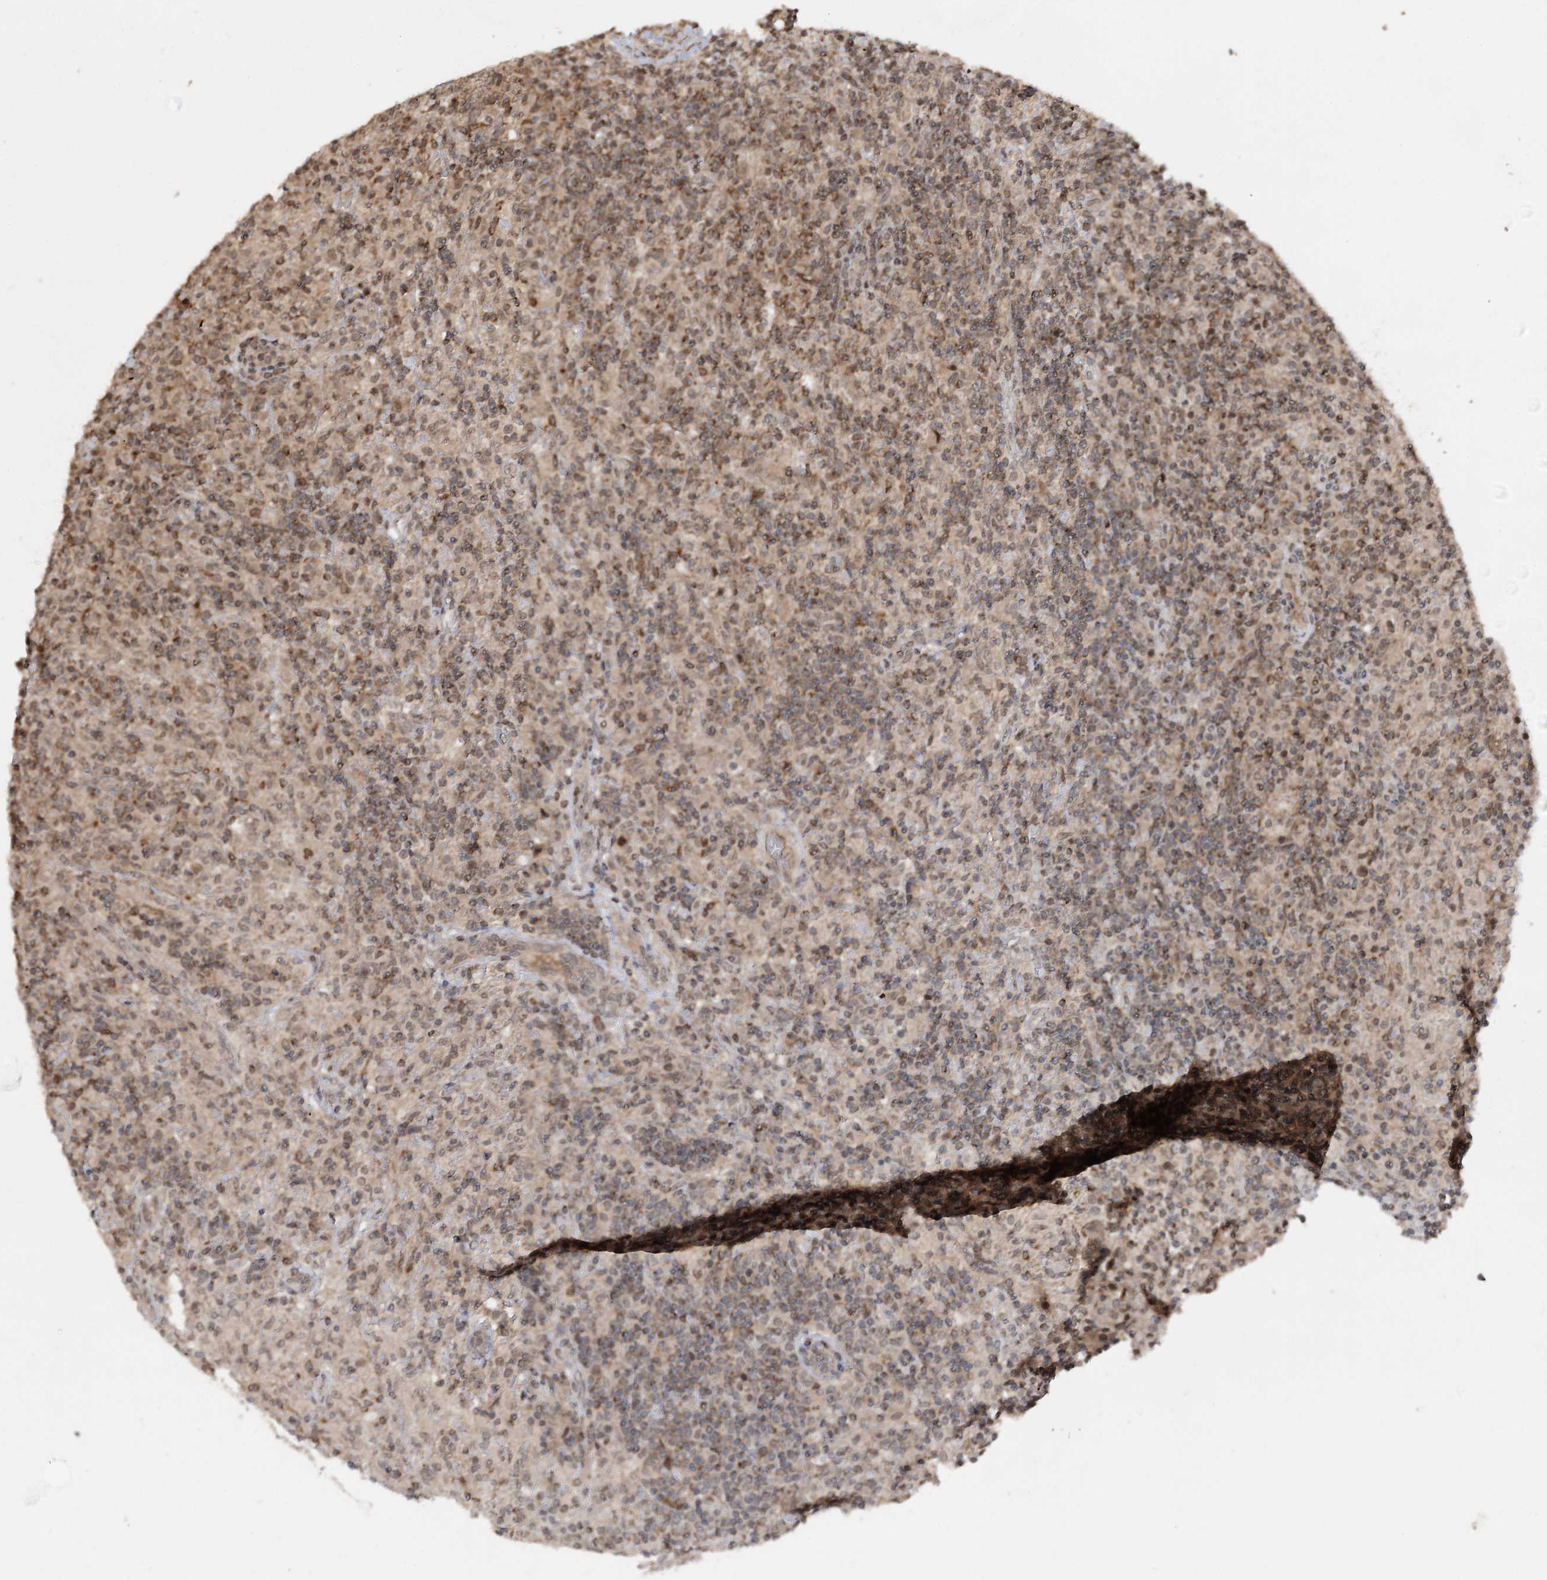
{"staining": {"intensity": "moderate", "quantity": ">75%", "location": "cytoplasmic/membranous"}, "tissue": "lymphoma", "cell_type": "Tumor cells", "image_type": "cancer", "snomed": [{"axis": "morphology", "description": "Hodgkin's disease, NOS"}, {"axis": "topography", "description": "Lymph node"}], "caption": "Immunohistochemistry (DAB) staining of Hodgkin's disease exhibits moderate cytoplasmic/membranous protein staining in approximately >75% of tumor cells. The staining is performed using DAB (3,3'-diaminobenzidine) brown chromogen to label protein expression. The nuclei are counter-stained blue using hematoxylin.", "gene": "FAM53B", "patient": {"sex": "male", "age": 70}}